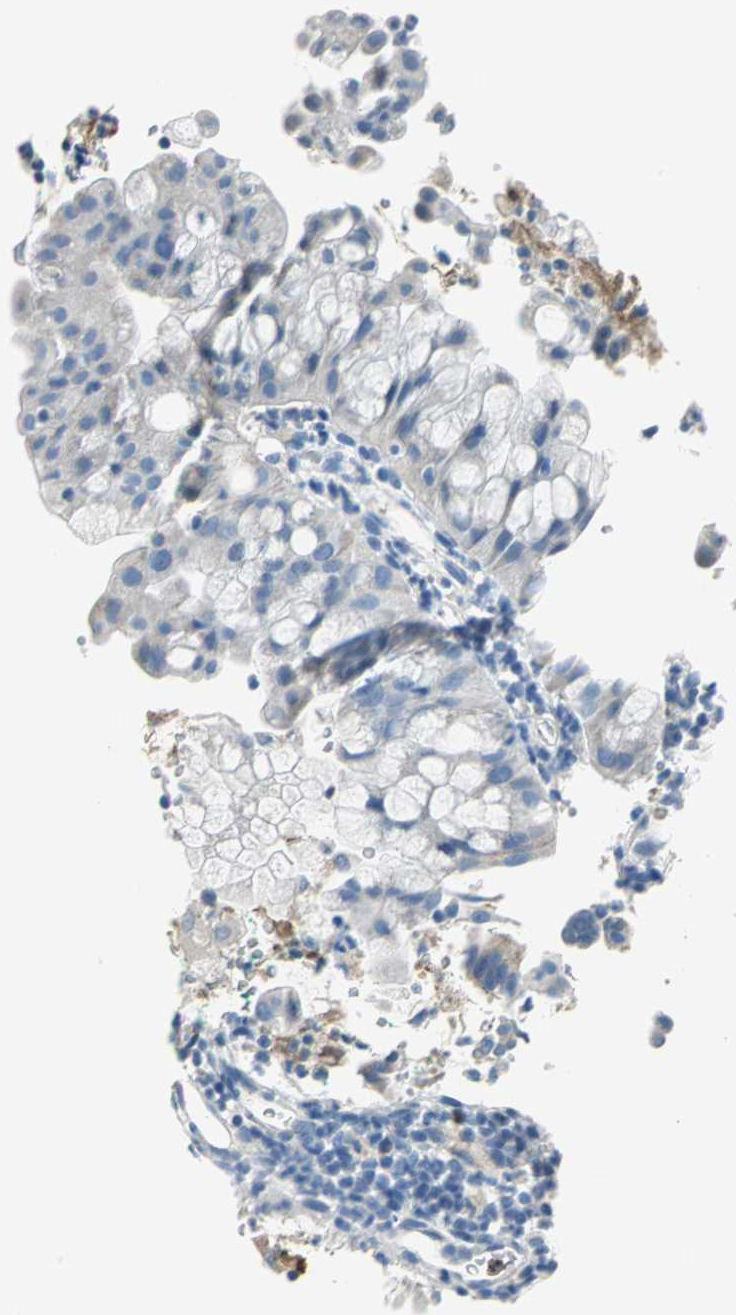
{"staining": {"intensity": "negative", "quantity": "none", "location": "none"}, "tissue": "pancreatic cancer", "cell_type": "Tumor cells", "image_type": "cancer", "snomed": [{"axis": "morphology", "description": "Adenocarcinoma, NOS"}, {"axis": "morphology", "description": "Adenocarcinoma, metastatic, NOS"}, {"axis": "topography", "description": "Lymph node"}, {"axis": "topography", "description": "Pancreas"}, {"axis": "topography", "description": "Duodenum"}], "caption": "The IHC micrograph has no significant positivity in tumor cells of metastatic adenocarcinoma (pancreatic) tissue. (Stains: DAB (3,3'-diaminobenzidine) immunohistochemistry (IHC) with hematoxylin counter stain, Microscopy: brightfield microscopy at high magnification).", "gene": "ALOX15", "patient": {"sex": "female", "age": 64}}